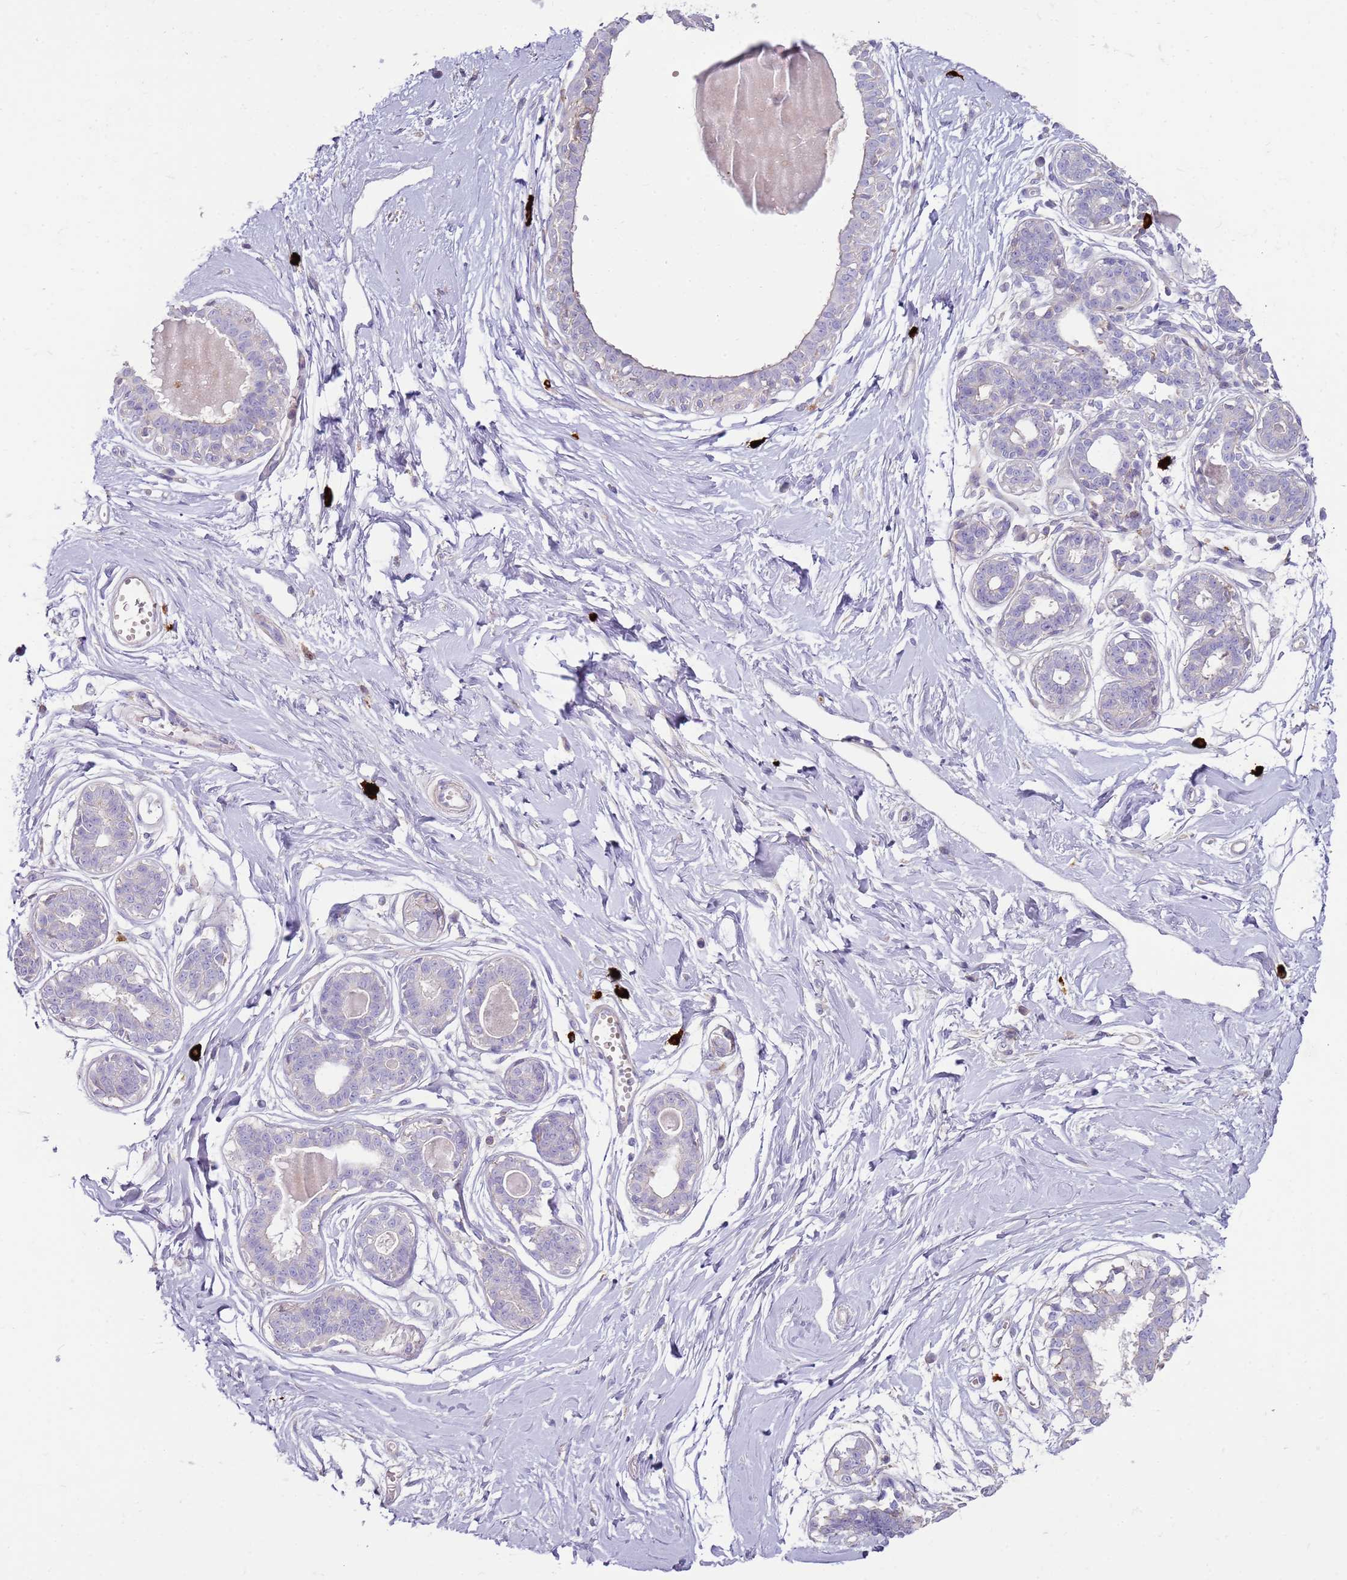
{"staining": {"intensity": "negative", "quantity": "none", "location": "none"}, "tissue": "breast", "cell_type": "Adipocytes", "image_type": "normal", "snomed": [{"axis": "morphology", "description": "Normal tissue, NOS"}, {"axis": "topography", "description": "Breast"}], "caption": "An immunohistochemistry (IHC) micrograph of unremarkable breast is shown. There is no staining in adipocytes of breast. The staining was performed using DAB to visualize the protein expression in brown, while the nuclei were stained in blue with hematoxylin (Magnification: 20x).", "gene": "FPR1", "patient": {"sex": "female", "age": 45}}